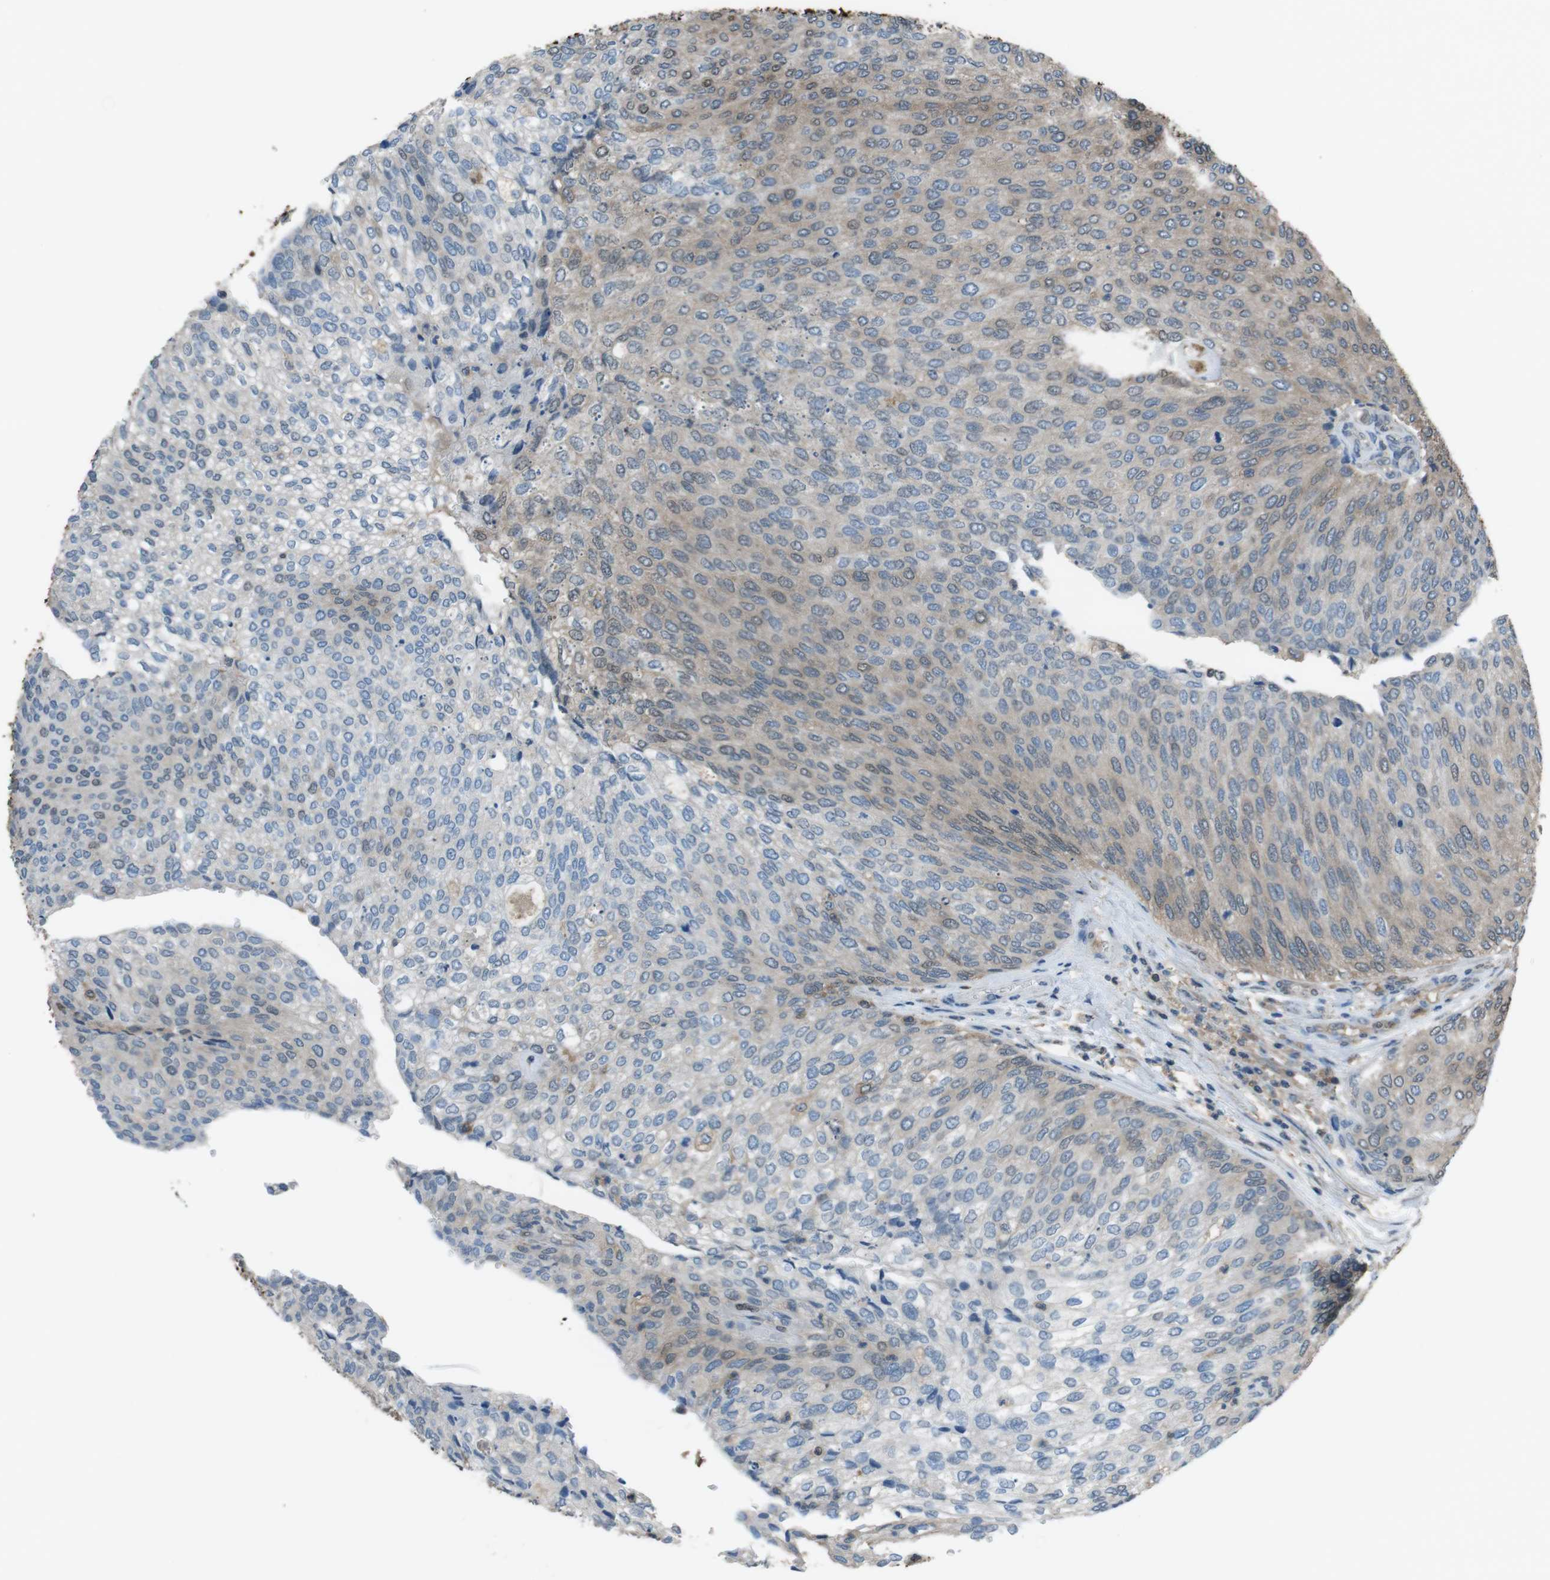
{"staining": {"intensity": "weak", "quantity": "25%-75%", "location": "cytoplasmic/membranous"}, "tissue": "urothelial cancer", "cell_type": "Tumor cells", "image_type": "cancer", "snomed": [{"axis": "morphology", "description": "Urothelial carcinoma, Low grade"}, {"axis": "topography", "description": "Urinary bladder"}], "caption": "Immunohistochemical staining of urothelial cancer demonstrates low levels of weak cytoplasmic/membranous expression in approximately 25%-75% of tumor cells.", "gene": "TWSG1", "patient": {"sex": "female", "age": 79}}